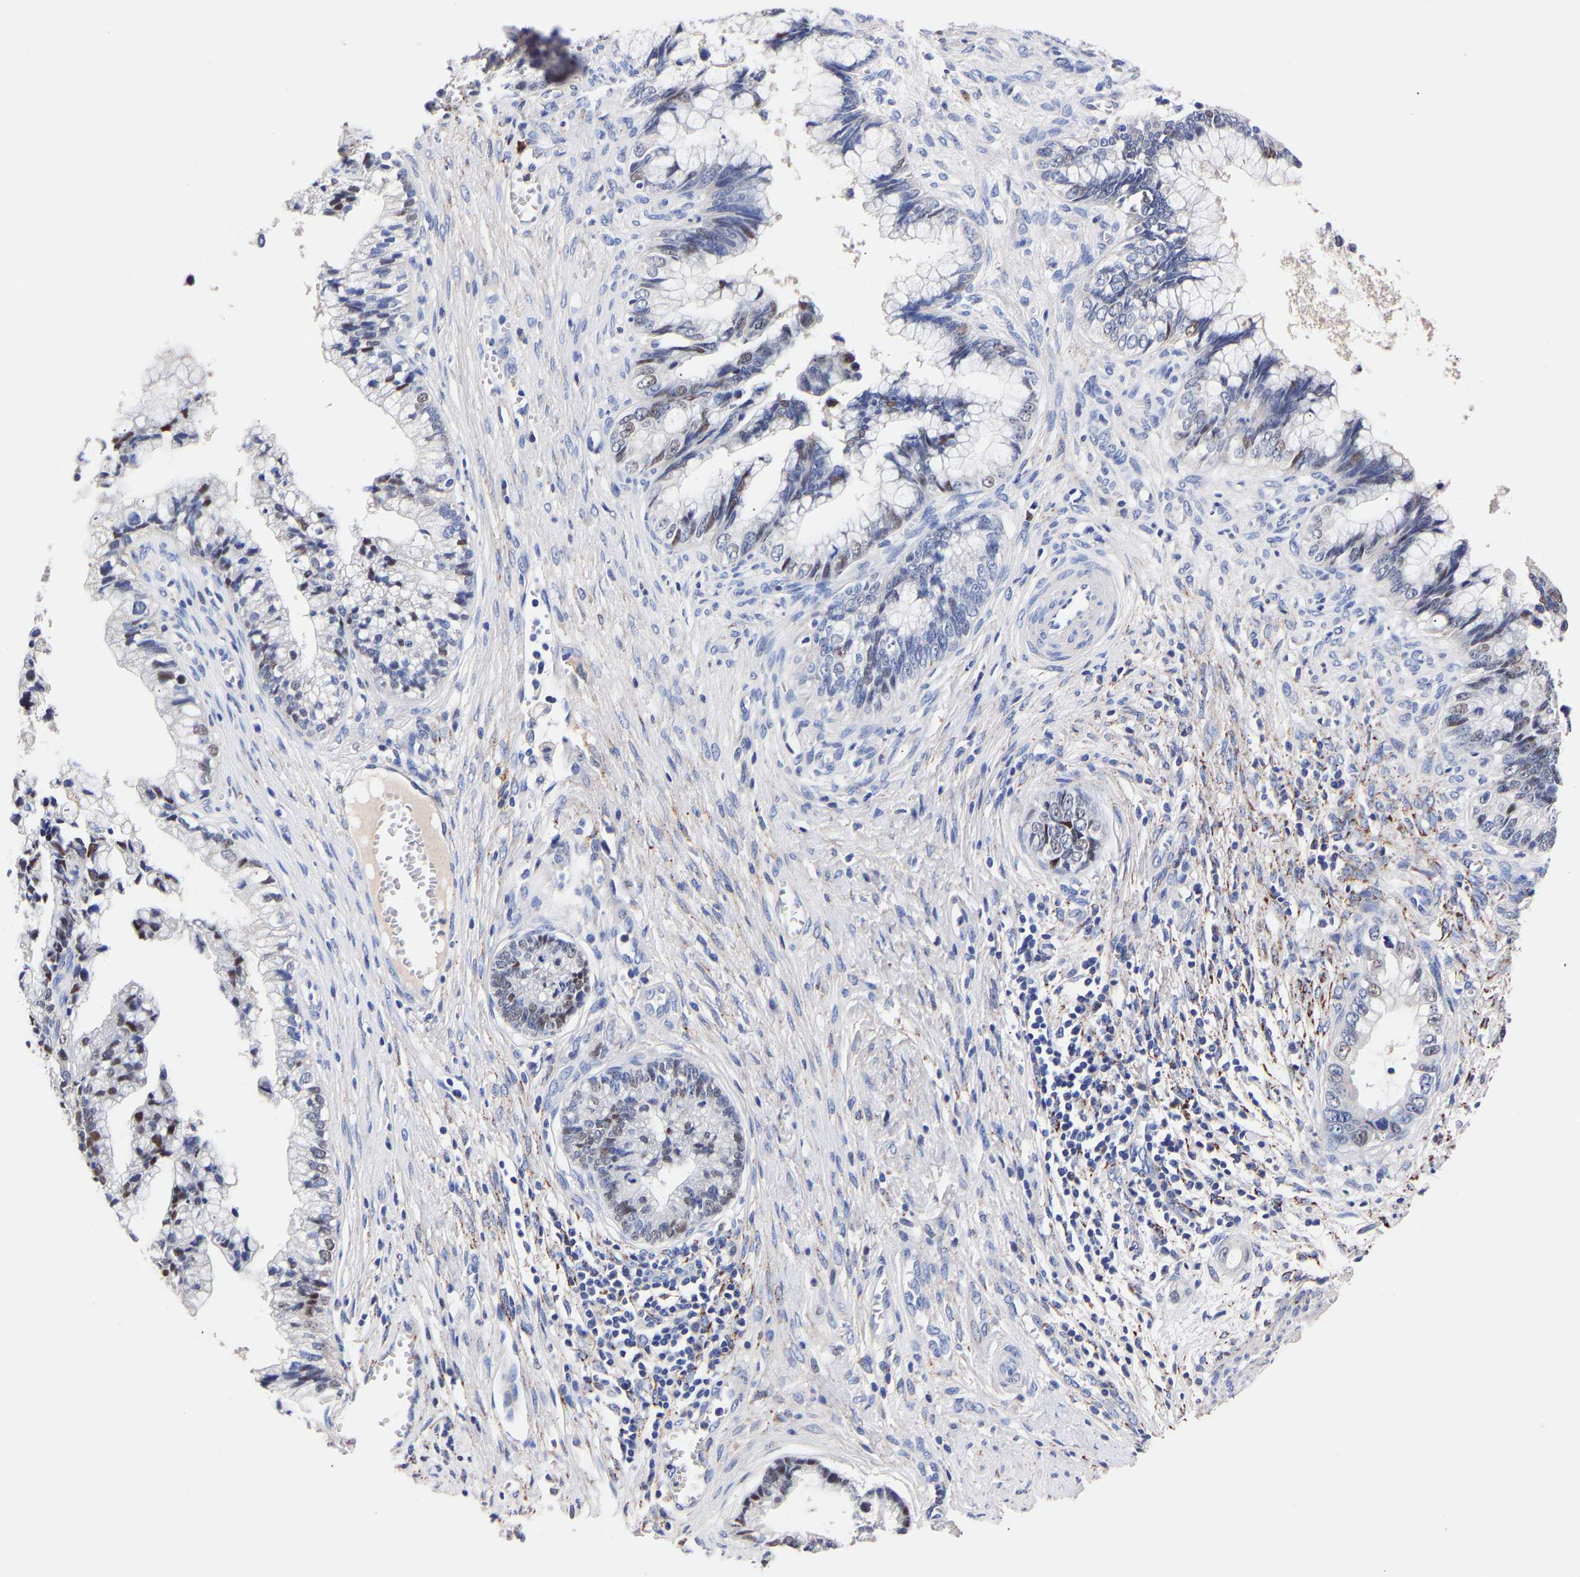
{"staining": {"intensity": "moderate", "quantity": "25%-75%", "location": "nuclear"}, "tissue": "cervical cancer", "cell_type": "Tumor cells", "image_type": "cancer", "snomed": [{"axis": "morphology", "description": "Adenocarcinoma, NOS"}, {"axis": "topography", "description": "Cervix"}], "caption": "Cervical adenocarcinoma stained with a brown dye shows moderate nuclear positive expression in about 25%-75% of tumor cells.", "gene": "SEM1", "patient": {"sex": "female", "age": 44}}